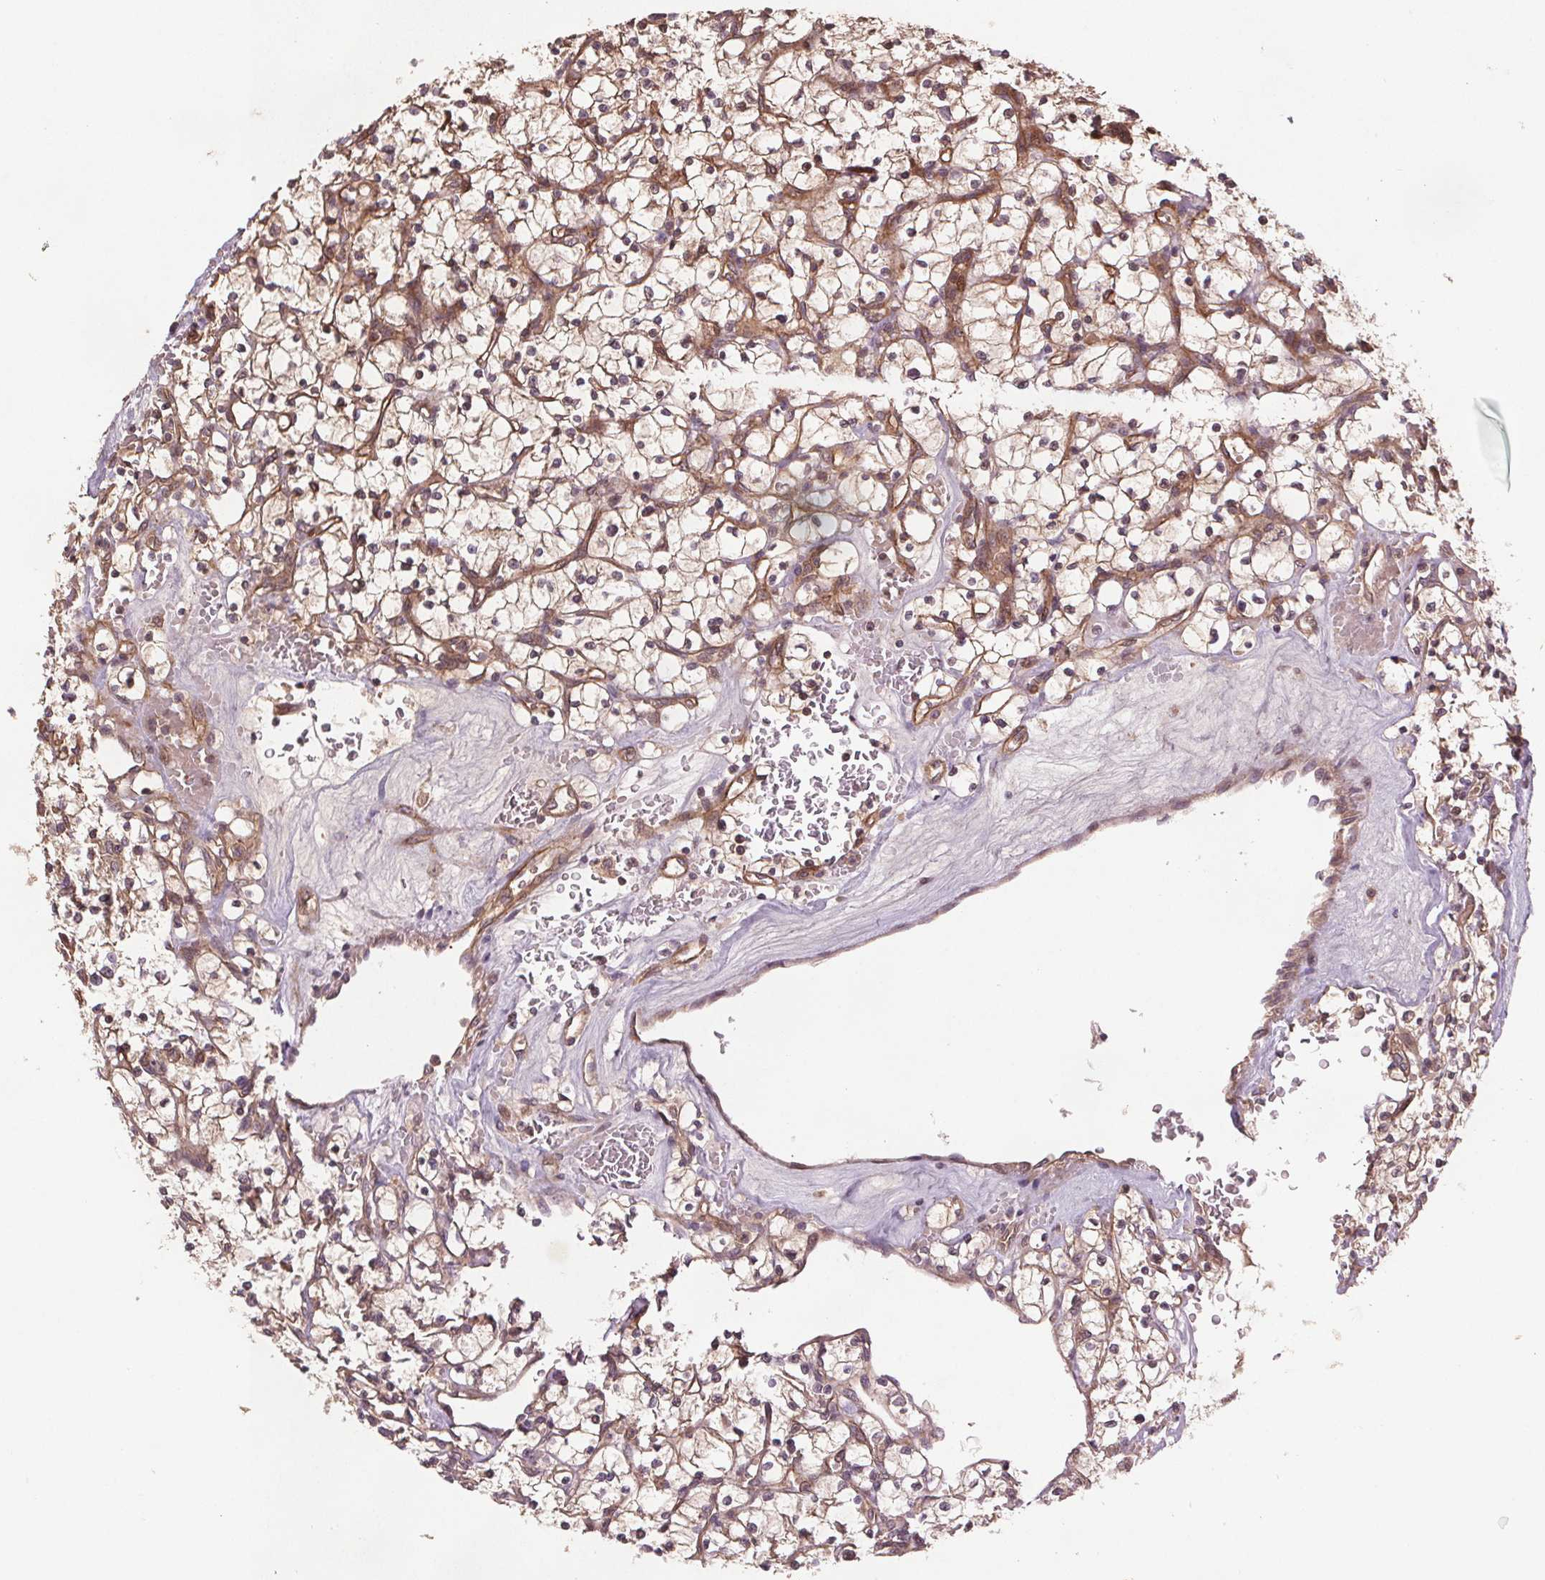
{"staining": {"intensity": "weak", "quantity": "<25%", "location": "cytoplasmic/membranous"}, "tissue": "renal cancer", "cell_type": "Tumor cells", "image_type": "cancer", "snomed": [{"axis": "morphology", "description": "Adenocarcinoma, NOS"}, {"axis": "topography", "description": "Kidney"}], "caption": "IHC image of human renal adenocarcinoma stained for a protein (brown), which shows no staining in tumor cells.", "gene": "SEC14L2", "patient": {"sex": "female", "age": 64}}